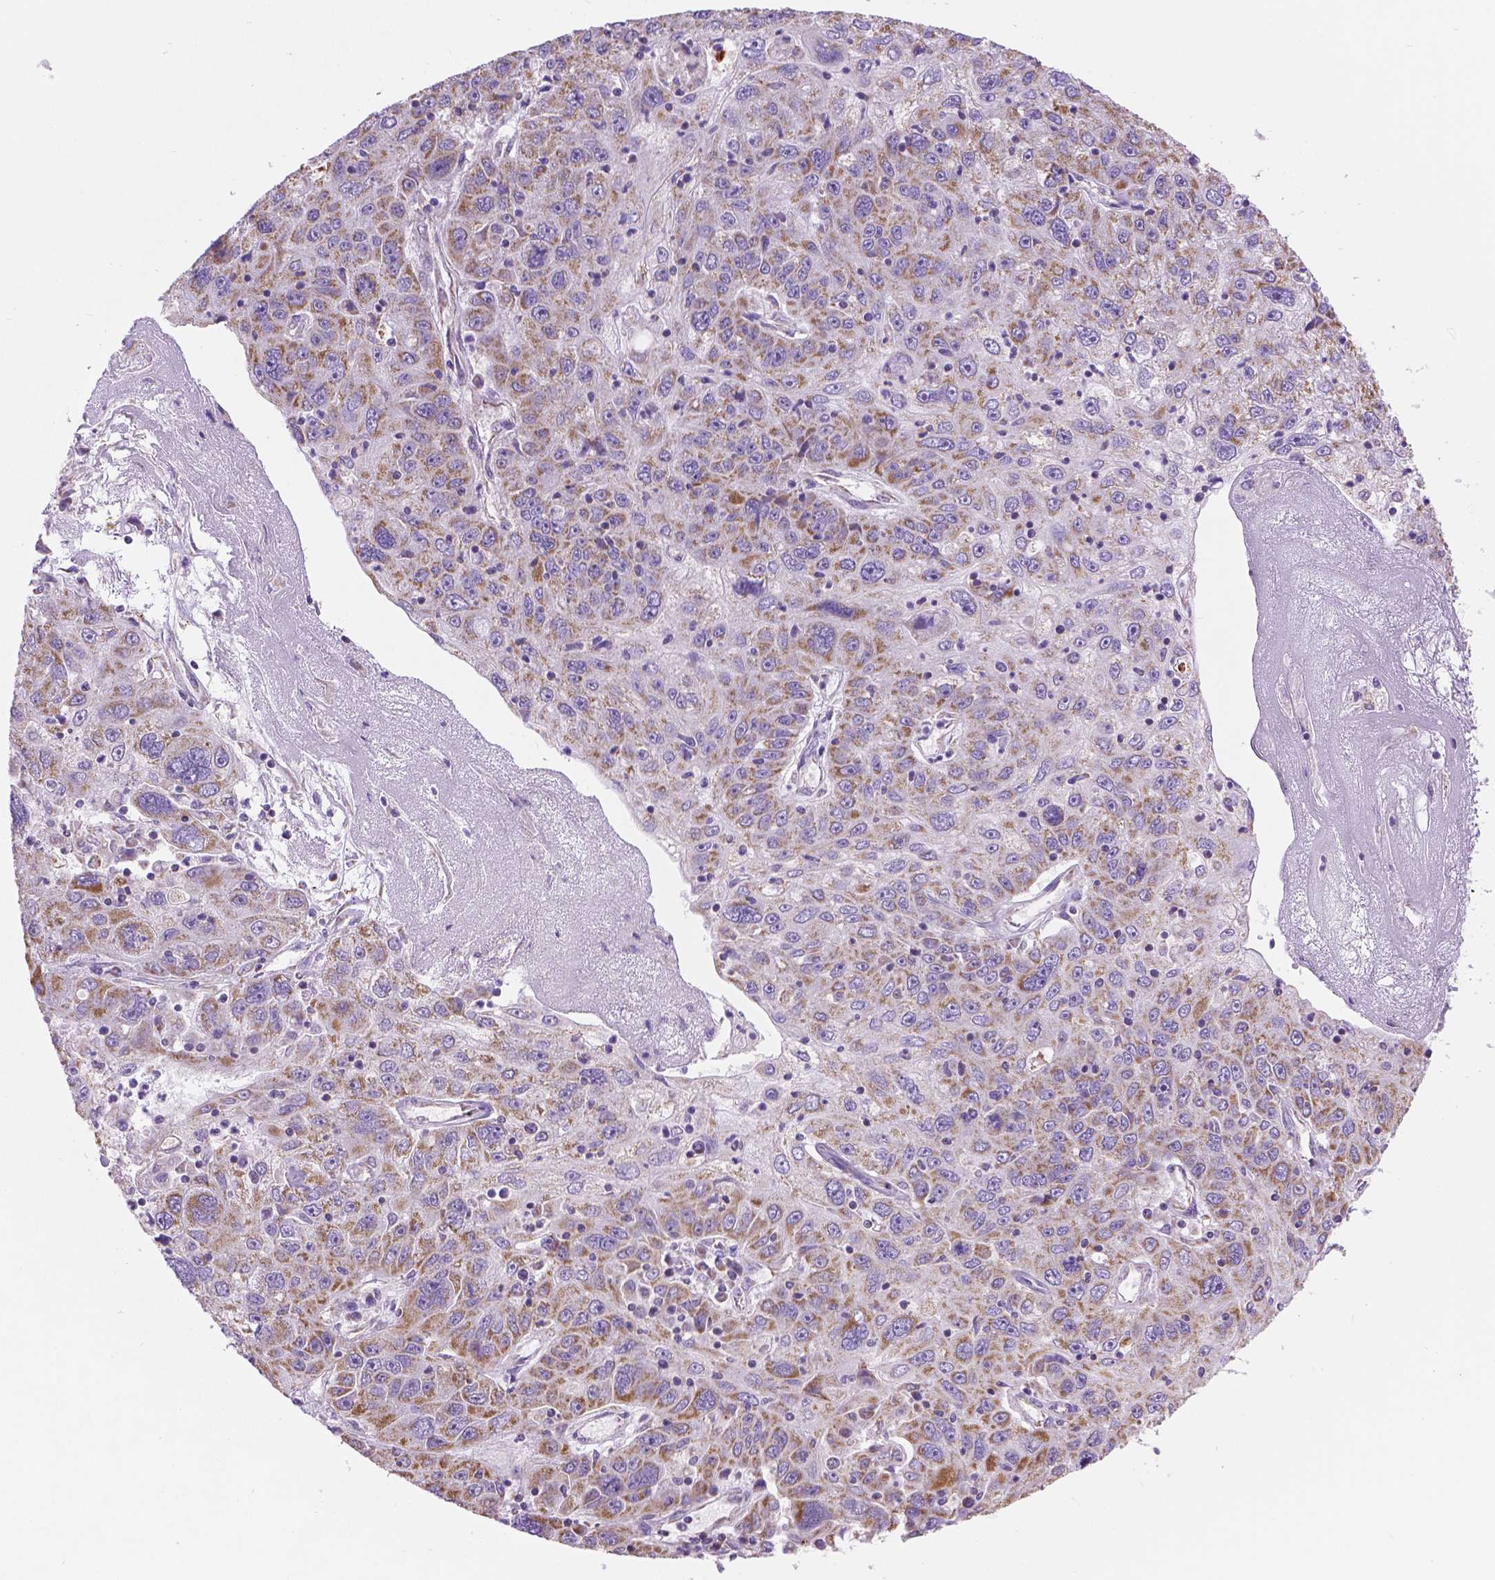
{"staining": {"intensity": "moderate", "quantity": "25%-75%", "location": "cytoplasmic/membranous"}, "tissue": "stomach cancer", "cell_type": "Tumor cells", "image_type": "cancer", "snomed": [{"axis": "morphology", "description": "Adenocarcinoma, NOS"}, {"axis": "topography", "description": "Stomach"}], "caption": "Human stomach cancer stained for a protein (brown) exhibits moderate cytoplasmic/membranous positive positivity in about 25%-75% of tumor cells.", "gene": "CSPG5", "patient": {"sex": "male", "age": 56}}